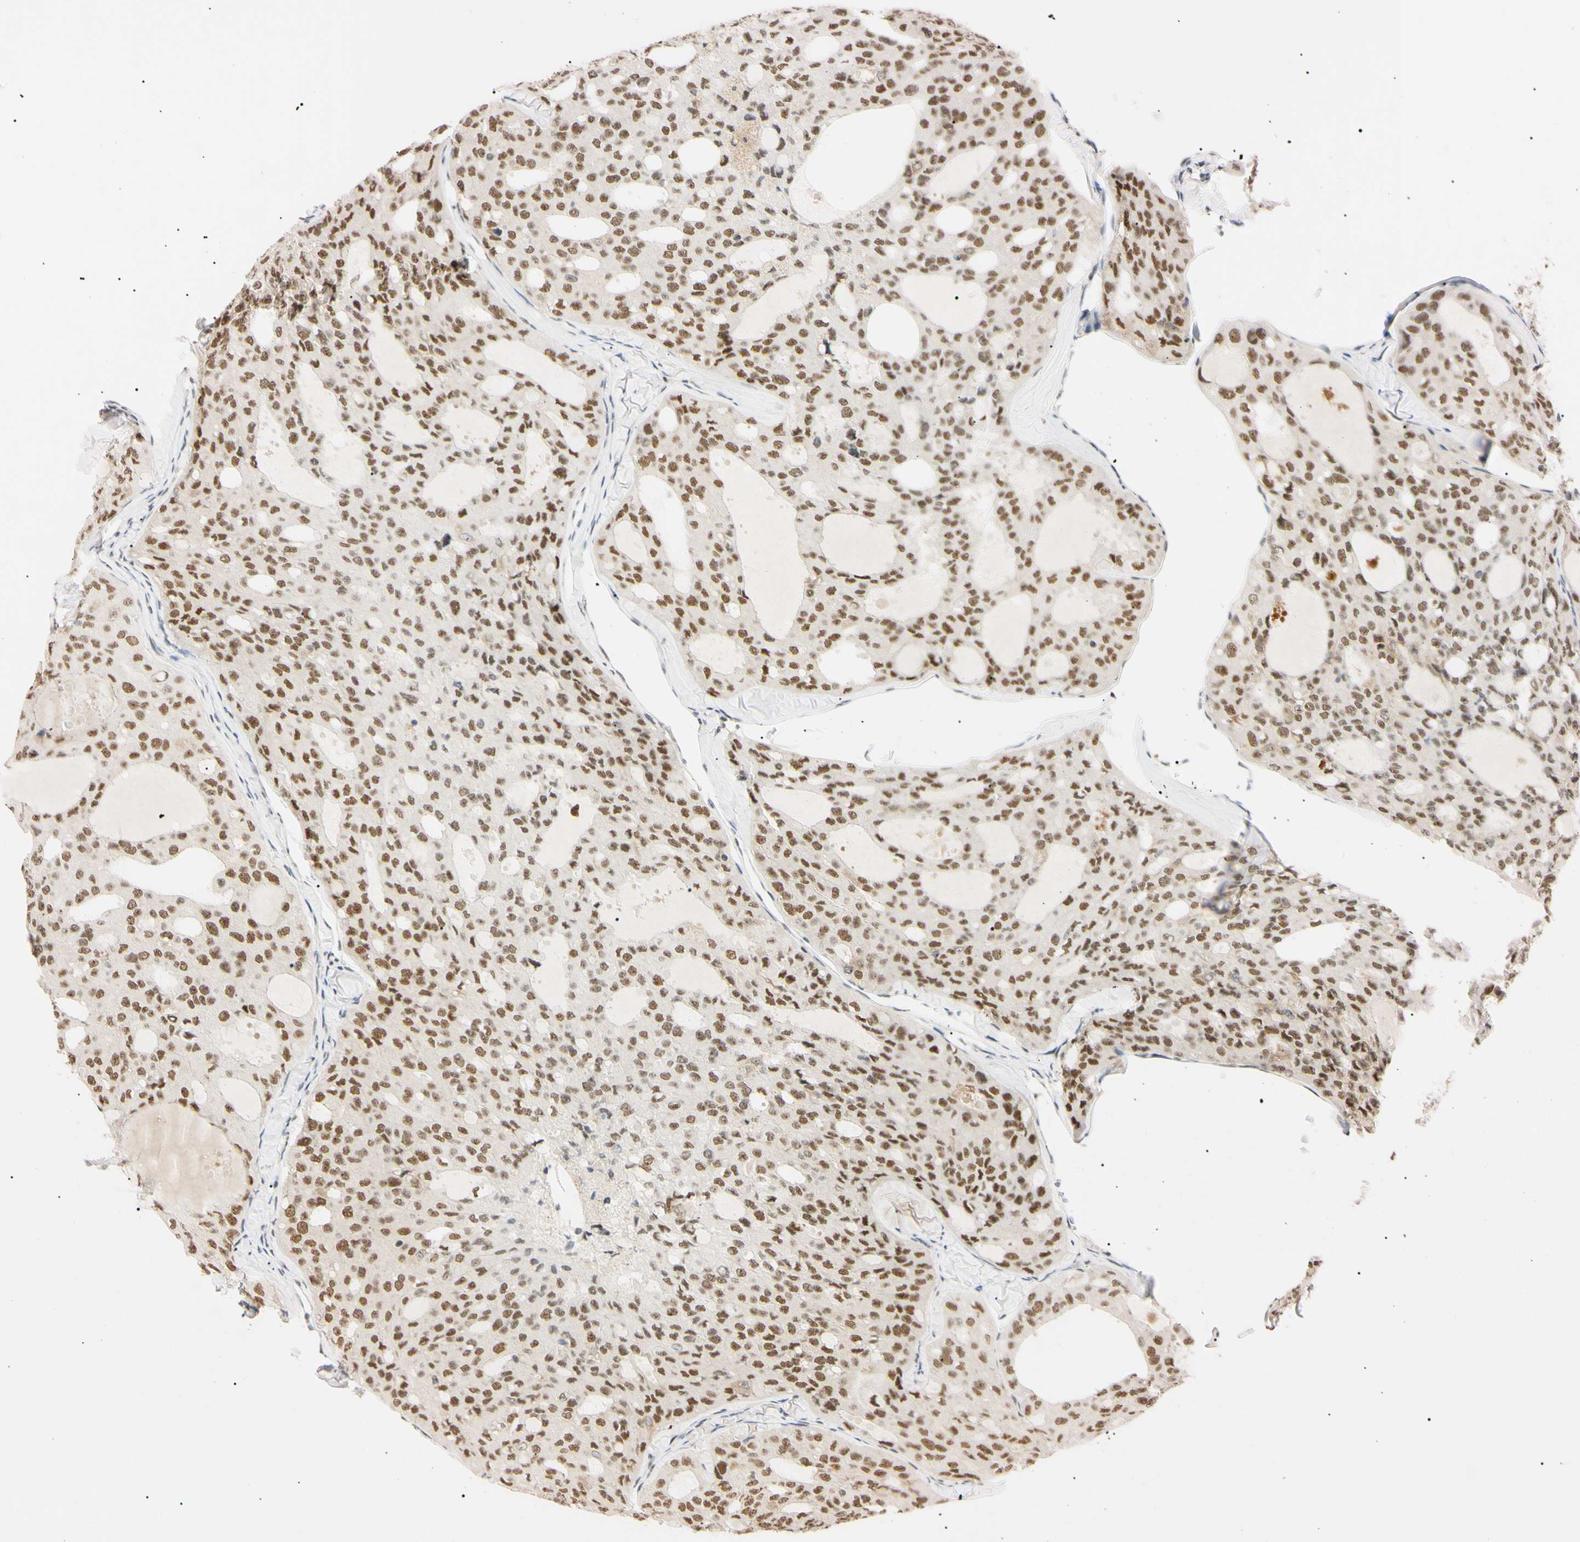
{"staining": {"intensity": "moderate", "quantity": ">75%", "location": "nuclear"}, "tissue": "thyroid cancer", "cell_type": "Tumor cells", "image_type": "cancer", "snomed": [{"axis": "morphology", "description": "Follicular adenoma carcinoma, NOS"}, {"axis": "topography", "description": "Thyroid gland"}], "caption": "Immunohistochemical staining of thyroid cancer demonstrates medium levels of moderate nuclear staining in about >75% of tumor cells. The staining was performed using DAB, with brown indicating positive protein expression. Nuclei are stained blue with hematoxylin.", "gene": "ZNF134", "patient": {"sex": "male", "age": 75}}